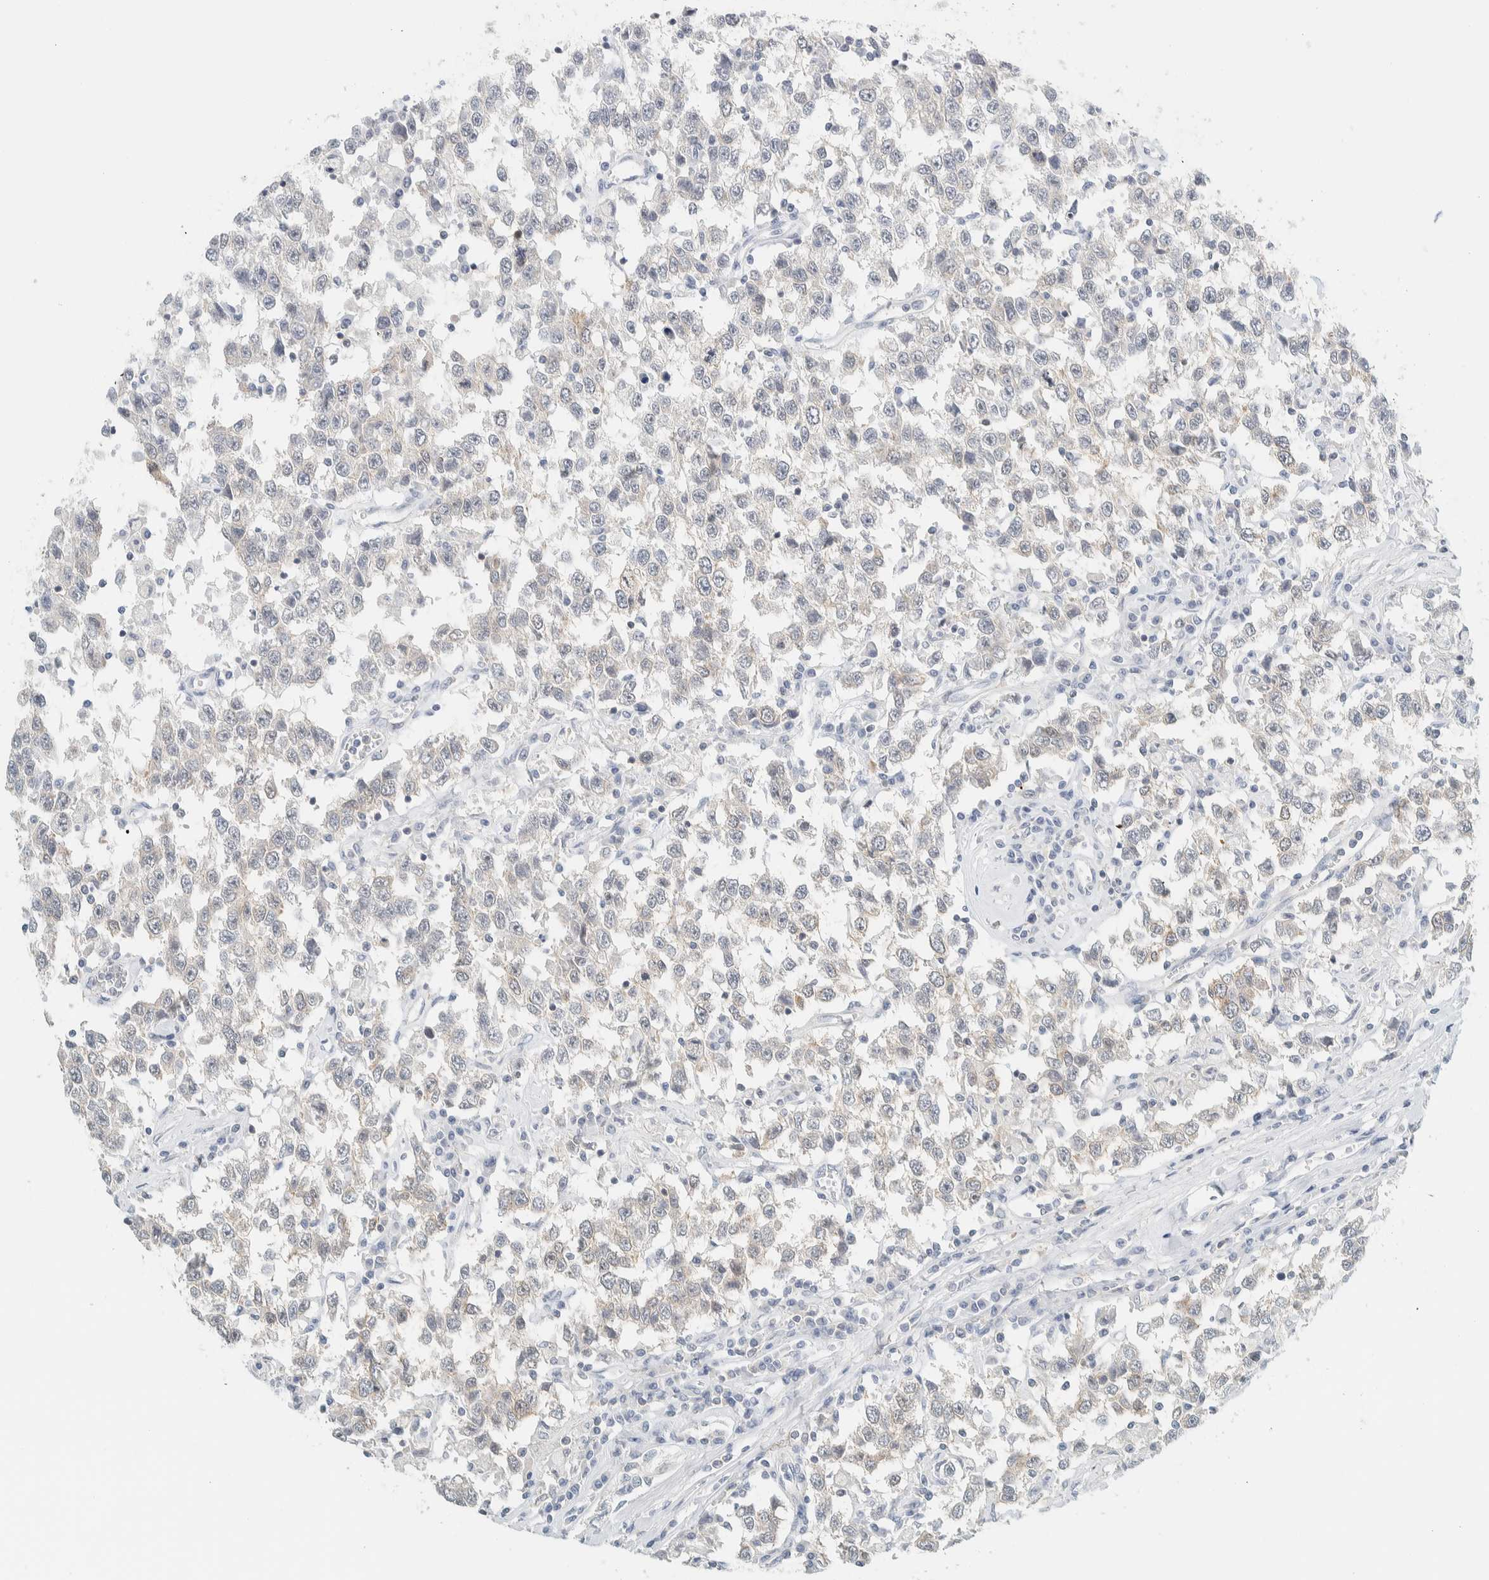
{"staining": {"intensity": "weak", "quantity": "25%-75%", "location": "cytoplasmic/membranous"}, "tissue": "testis cancer", "cell_type": "Tumor cells", "image_type": "cancer", "snomed": [{"axis": "morphology", "description": "Seminoma, NOS"}, {"axis": "topography", "description": "Testis"}], "caption": "Human testis seminoma stained for a protein (brown) demonstrates weak cytoplasmic/membranous positive positivity in approximately 25%-75% of tumor cells.", "gene": "NDE1", "patient": {"sex": "male", "age": 41}}